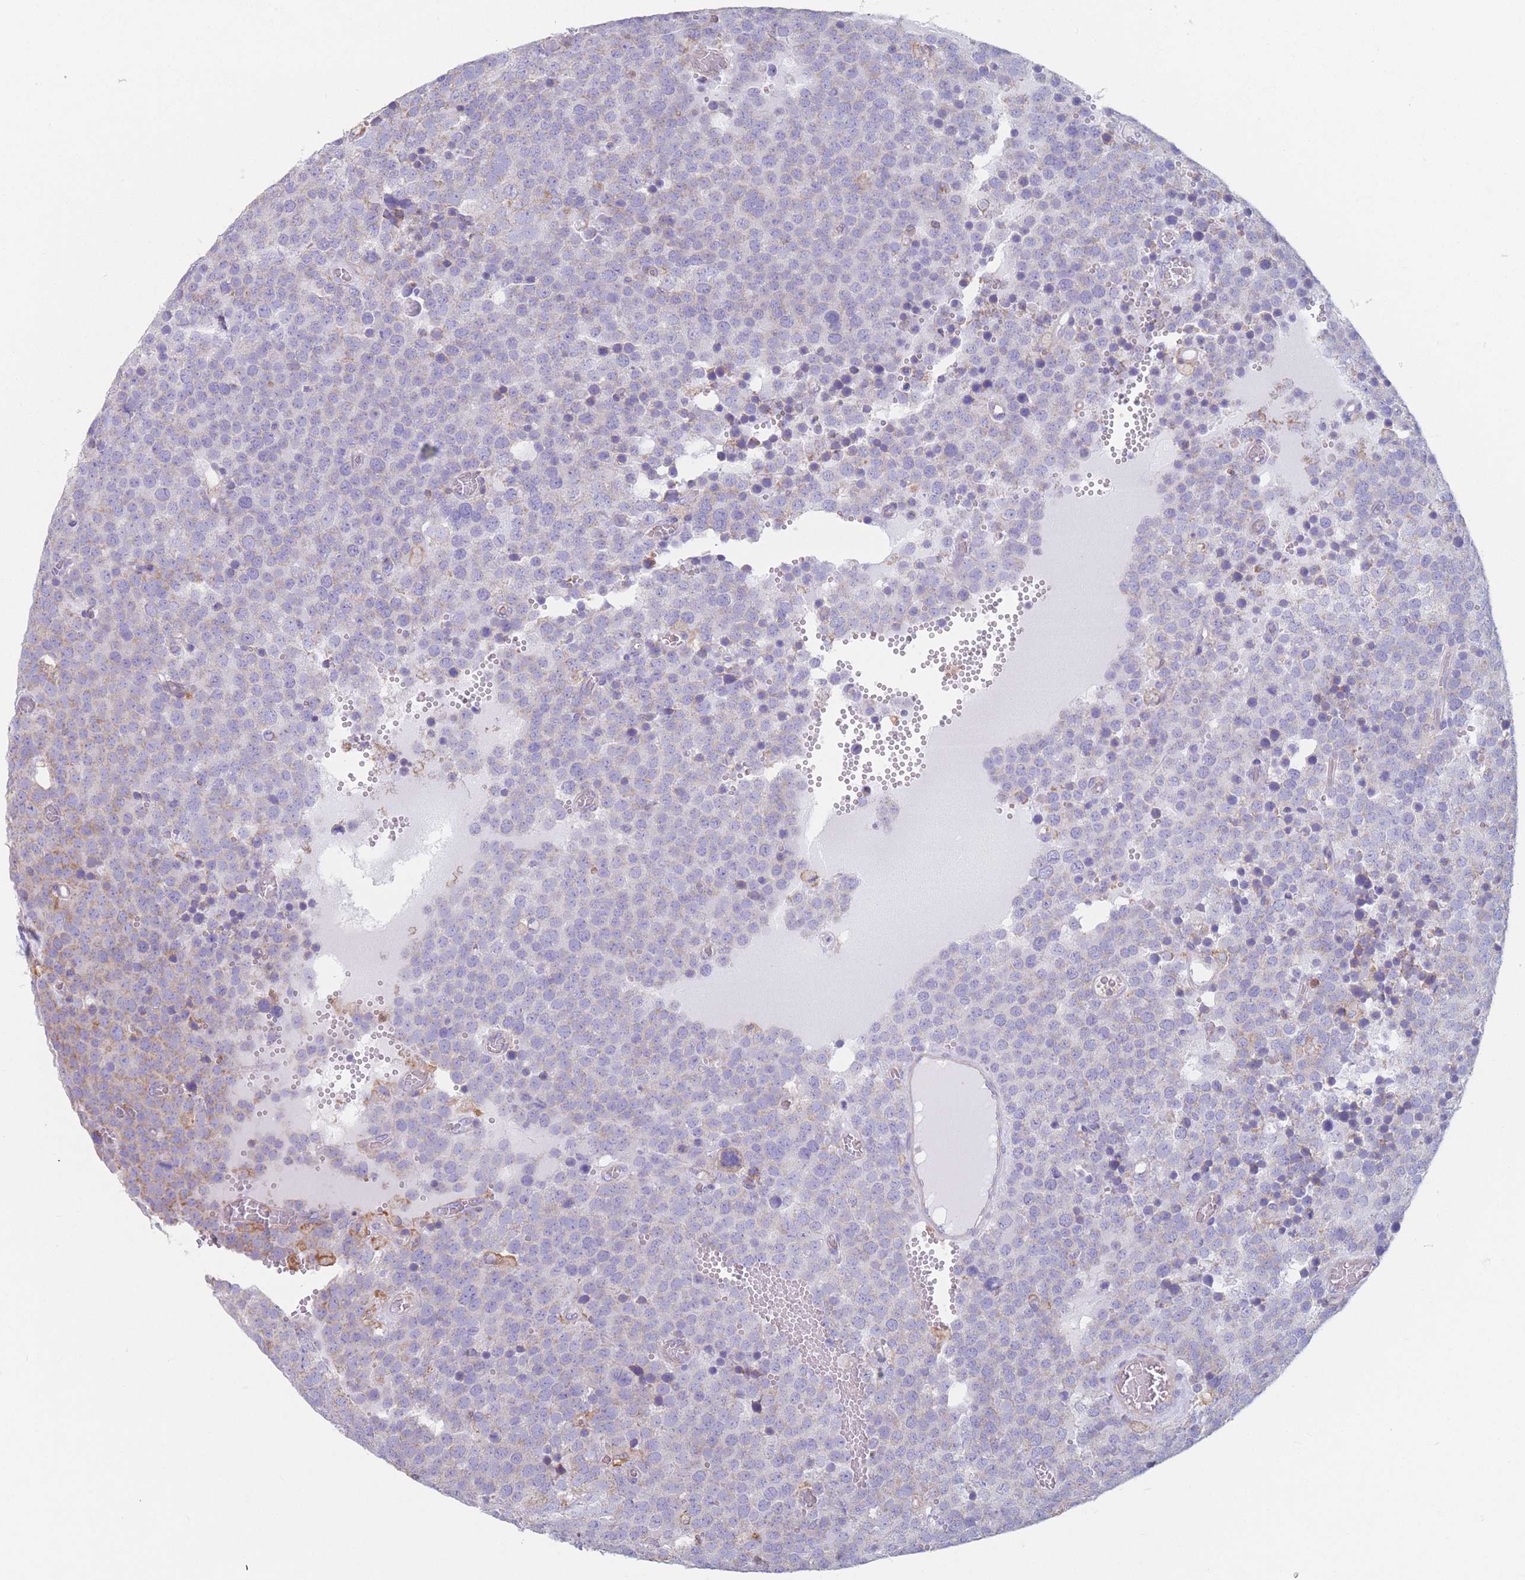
{"staining": {"intensity": "moderate", "quantity": "<25%", "location": "cytoplasmic/membranous"}, "tissue": "testis cancer", "cell_type": "Tumor cells", "image_type": "cancer", "snomed": [{"axis": "morphology", "description": "Normal tissue, NOS"}, {"axis": "morphology", "description": "Seminoma, NOS"}, {"axis": "topography", "description": "Testis"}], "caption": "Tumor cells show moderate cytoplasmic/membranous staining in approximately <25% of cells in testis cancer (seminoma).", "gene": "ADH1A", "patient": {"sex": "male", "age": 71}}